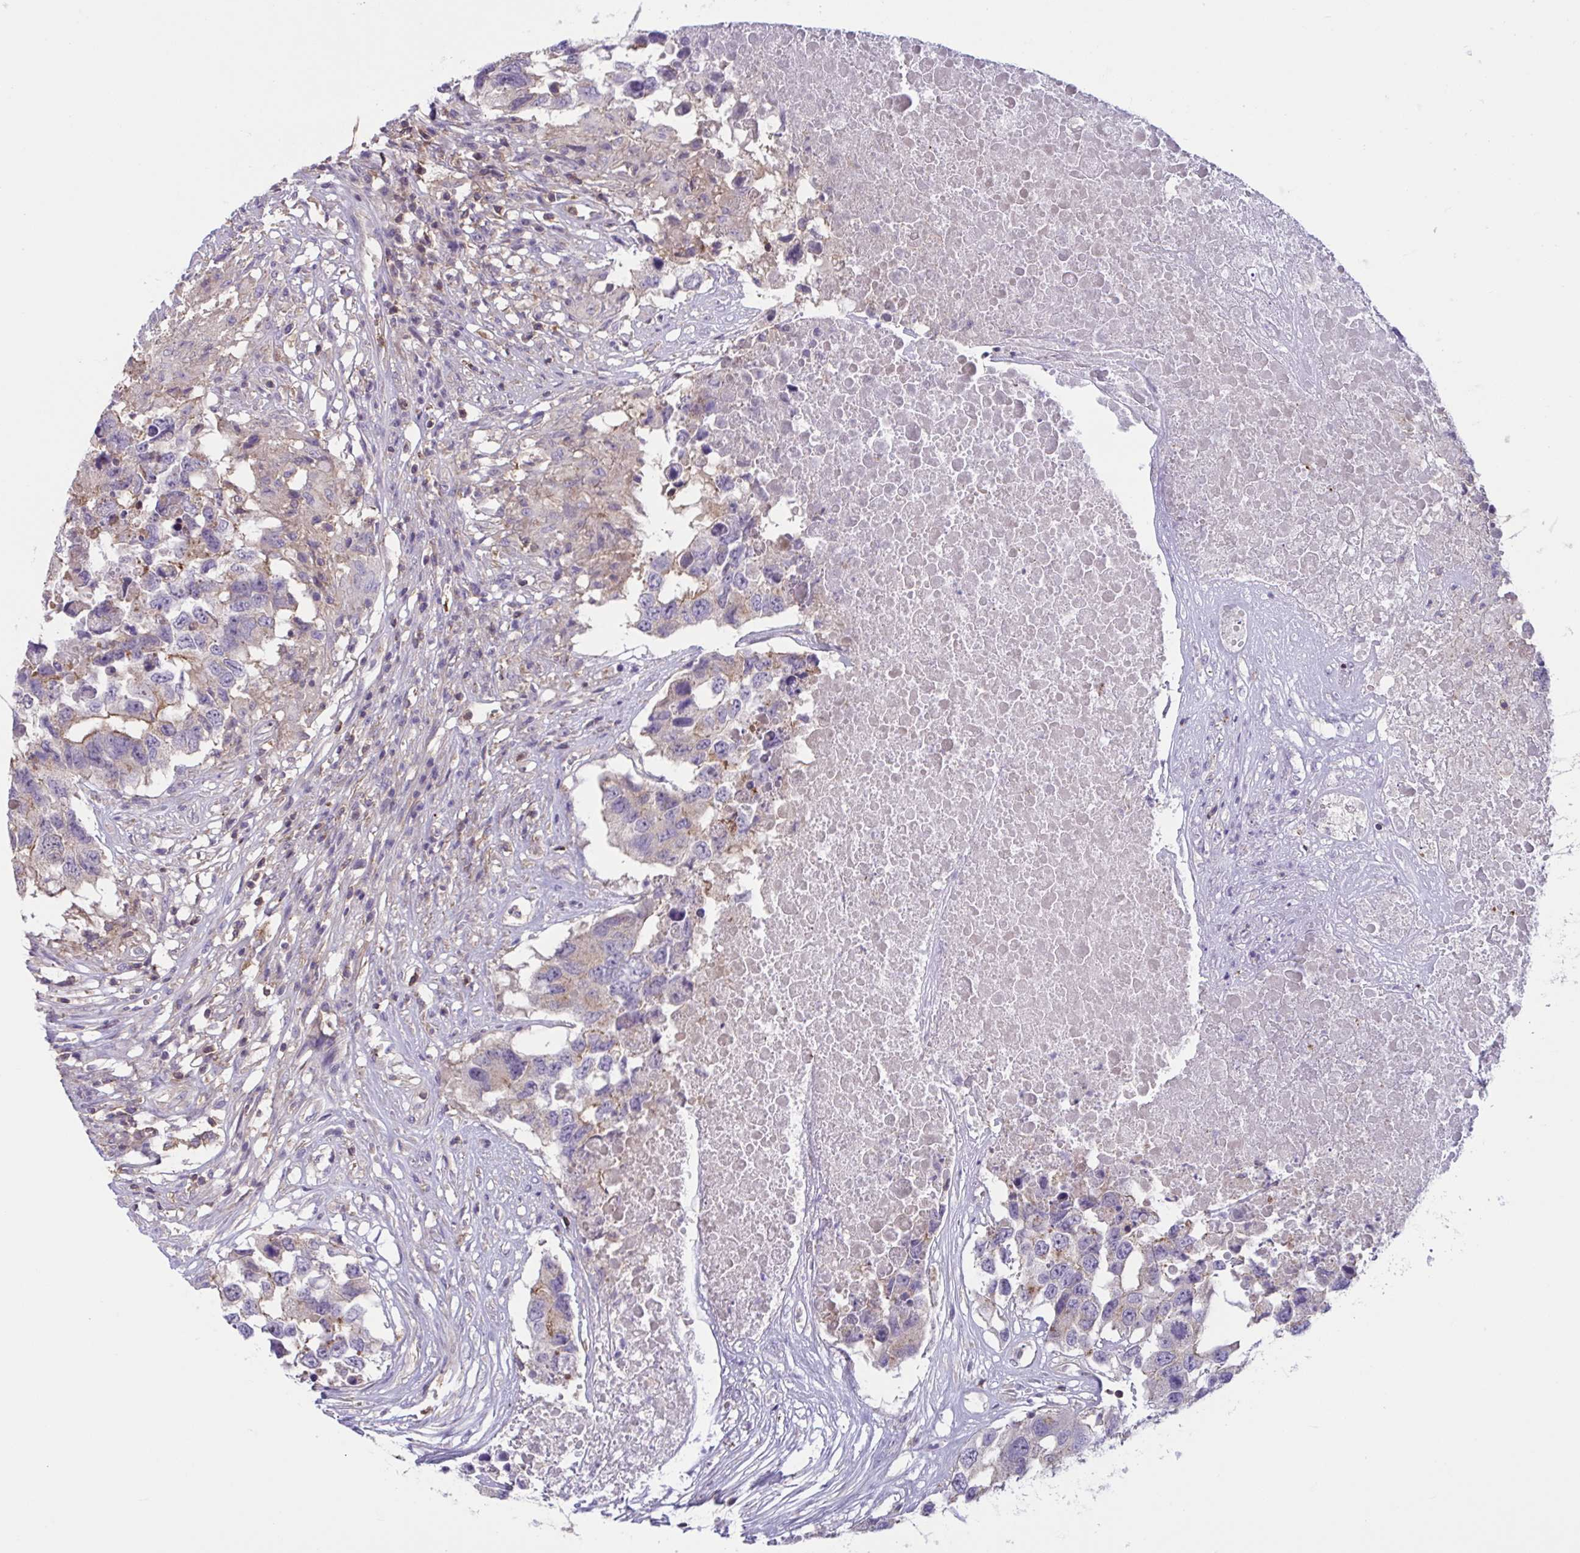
{"staining": {"intensity": "weak", "quantity": "<25%", "location": "cytoplasmic/membranous"}, "tissue": "testis cancer", "cell_type": "Tumor cells", "image_type": "cancer", "snomed": [{"axis": "morphology", "description": "Carcinoma, Embryonal, NOS"}, {"axis": "topography", "description": "Testis"}], "caption": "High magnification brightfield microscopy of embryonal carcinoma (testis) stained with DAB (3,3'-diaminobenzidine) (brown) and counterstained with hematoxylin (blue): tumor cells show no significant positivity.", "gene": "WNT9B", "patient": {"sex": "male", "age": 83}}